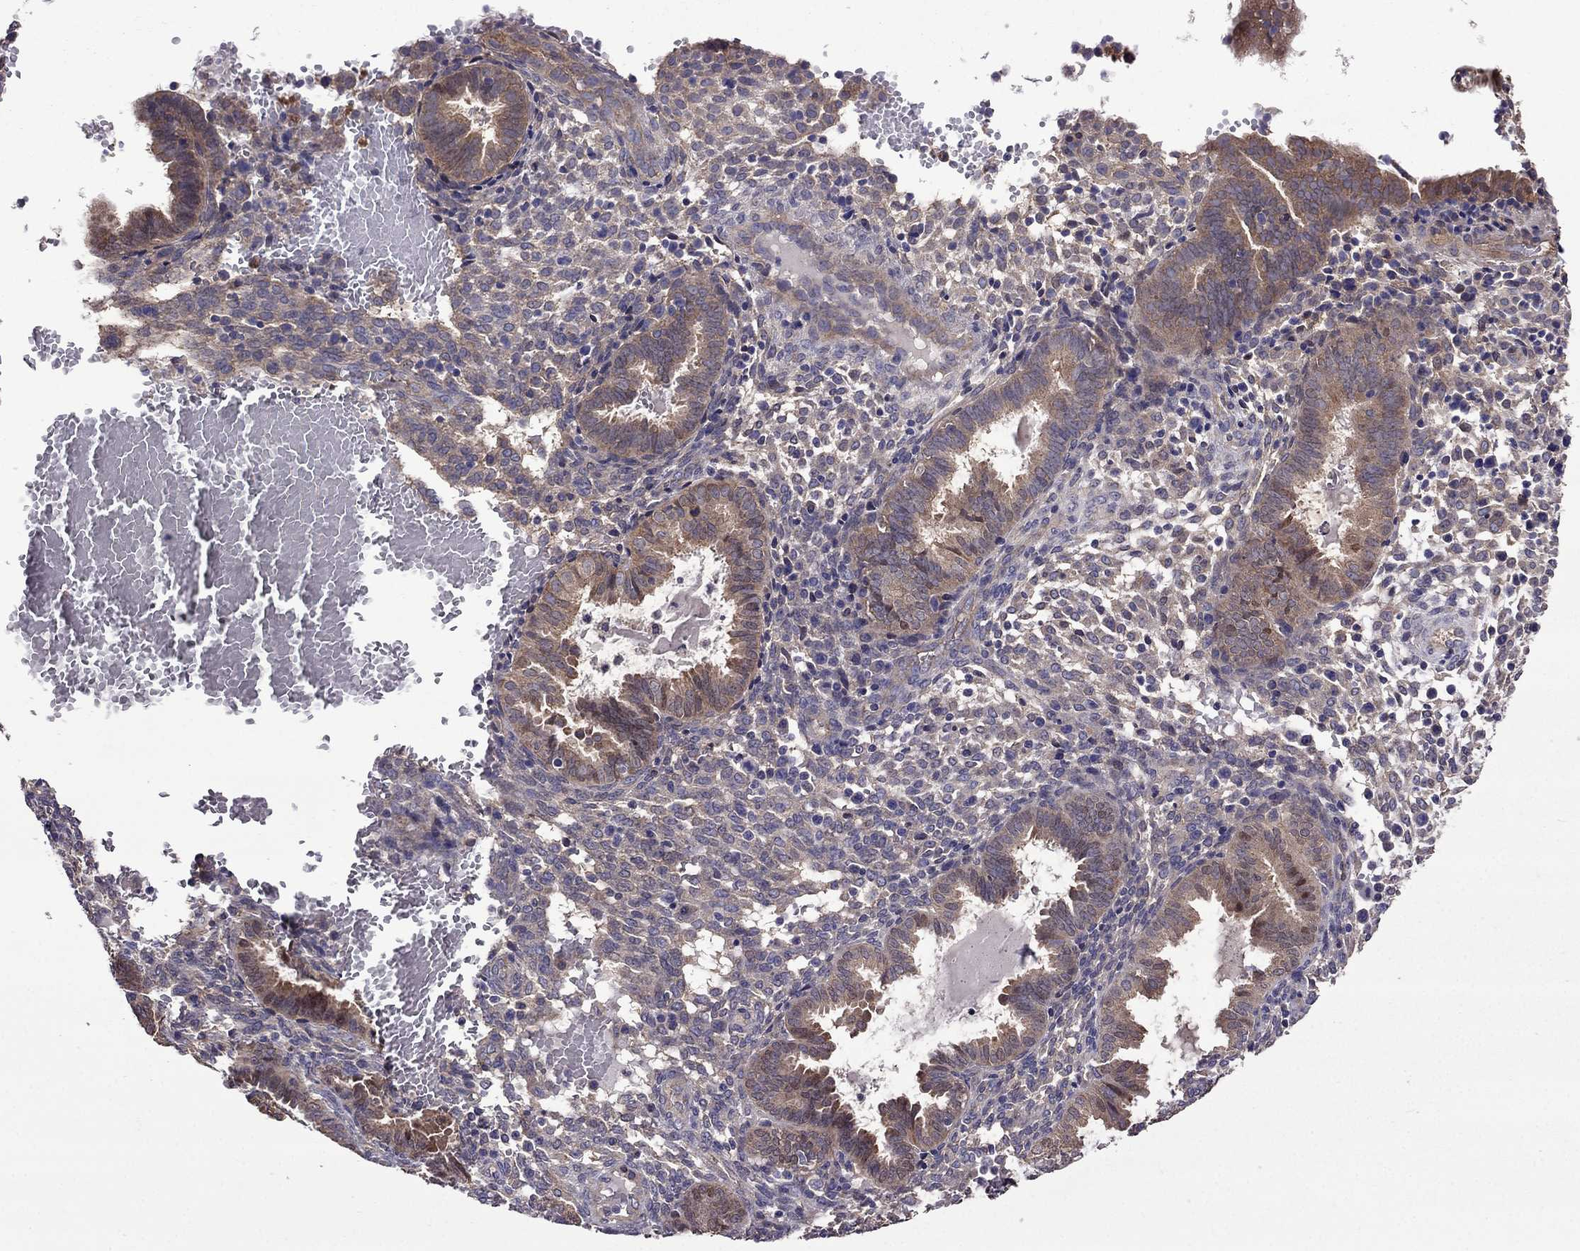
{"staining": {"intensity": "negative", "quantity": "none", "location": "none"}, "tissue": "endometrium", "cell_type": "Cells in endometrial stroma", "image_type": "normal", "snomed": [{"axis": "morphology", "description": "Normal tissue, NOS"}, {"axis": "topography", "description": "Endometrium"}], "caption": "The histopathology image reveals no staining of cells in endometrial stroma in normal endometrium.", "gene": "ITGB1", "patient": {"sex": "female", "age": 42}}